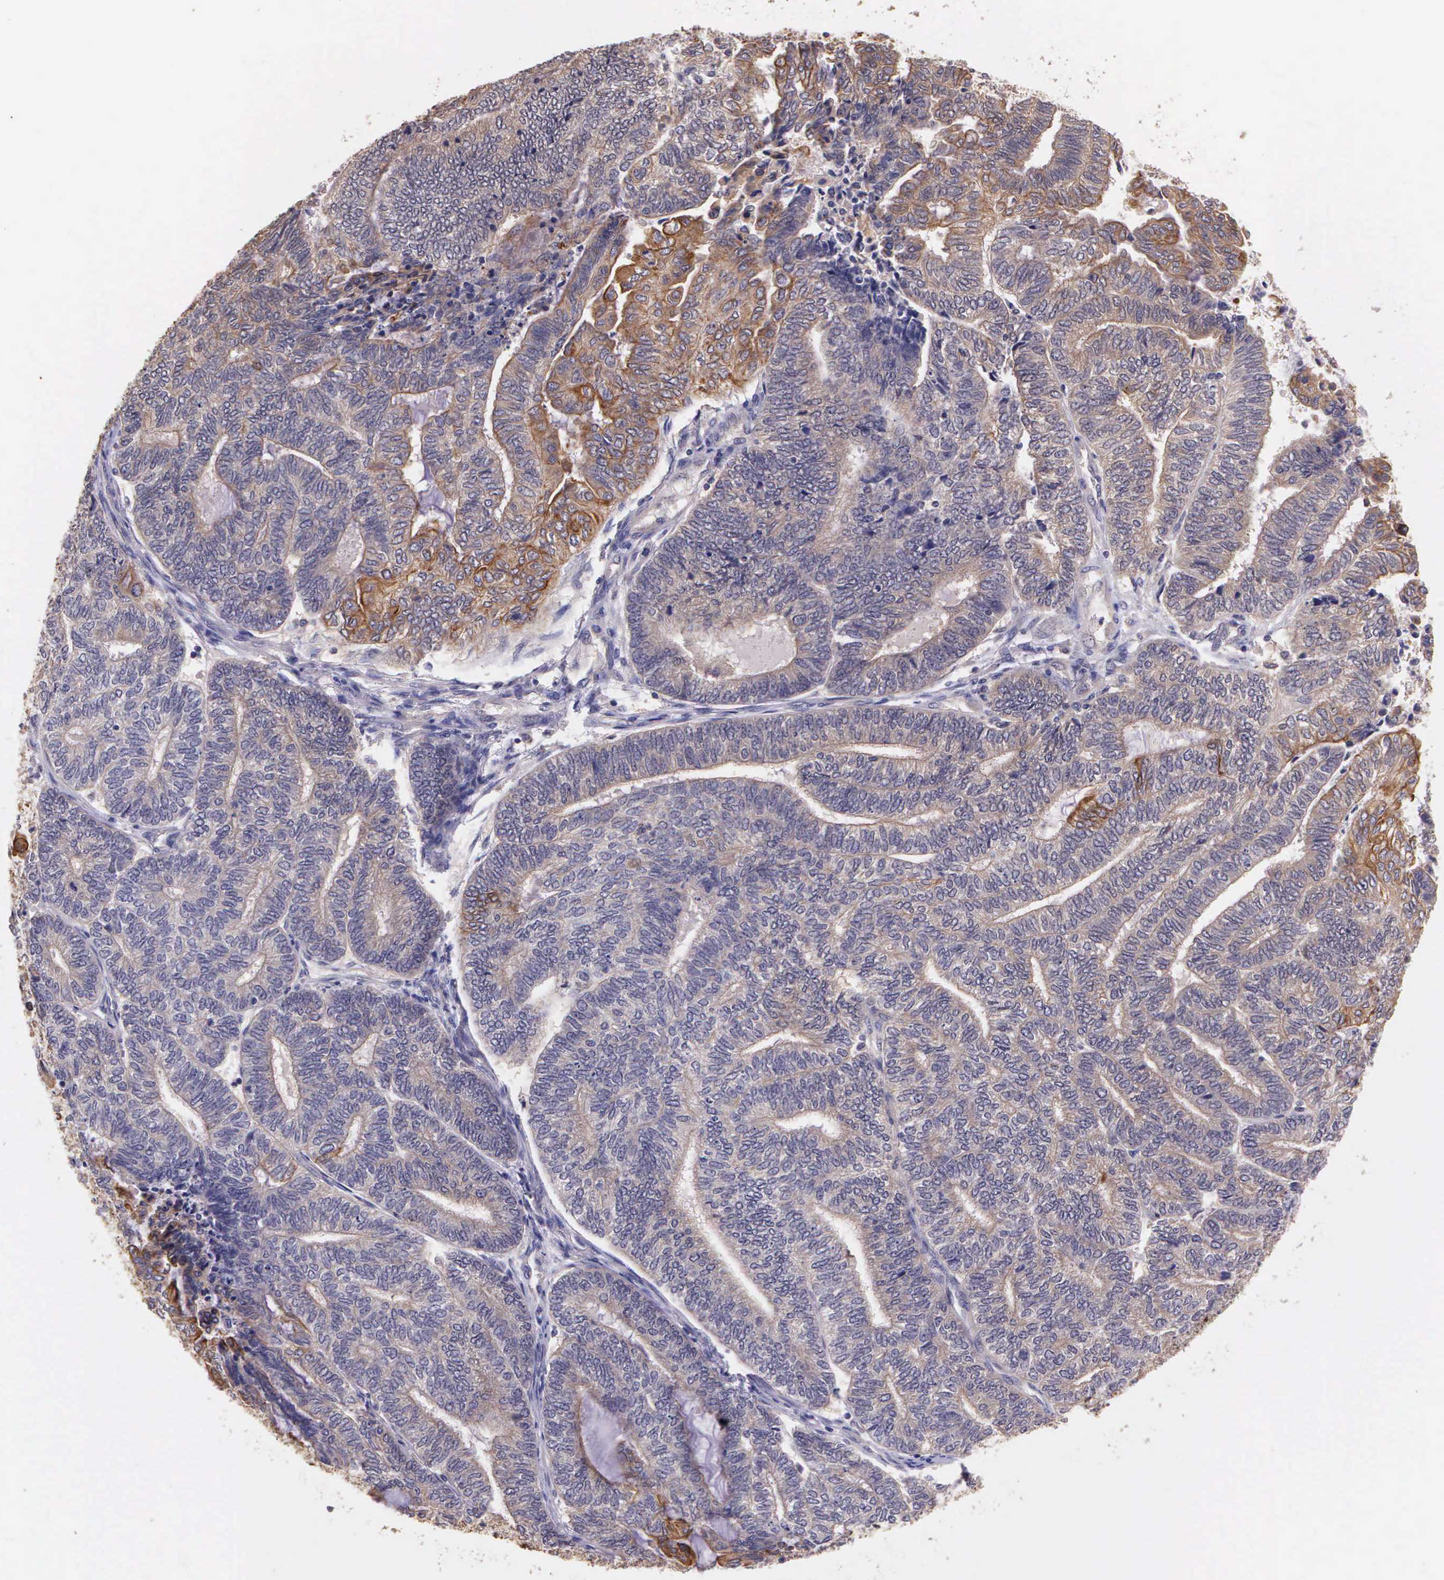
{"staining": {"intensity": "weak", "quantity": "<25%", "location": "cytoplasmic/membranous"}, "tissue": "endometrial cancer", "cell_type": "Tumor cells", "image_type": "cancer", "snomed": [{"axis": "morphology", "description": "Adenocarcinoma, NOS"}, {"axis": "topography", "description": "Uterus"}, {"axis": "topography", "description": "Endometrium"}], "caption": "Tumor cells are negative for protein expression in human endometrial cancer (adenocarcinoma).", "gene": "IGBP1", "patient": {"sex": "female", "age": 70}}